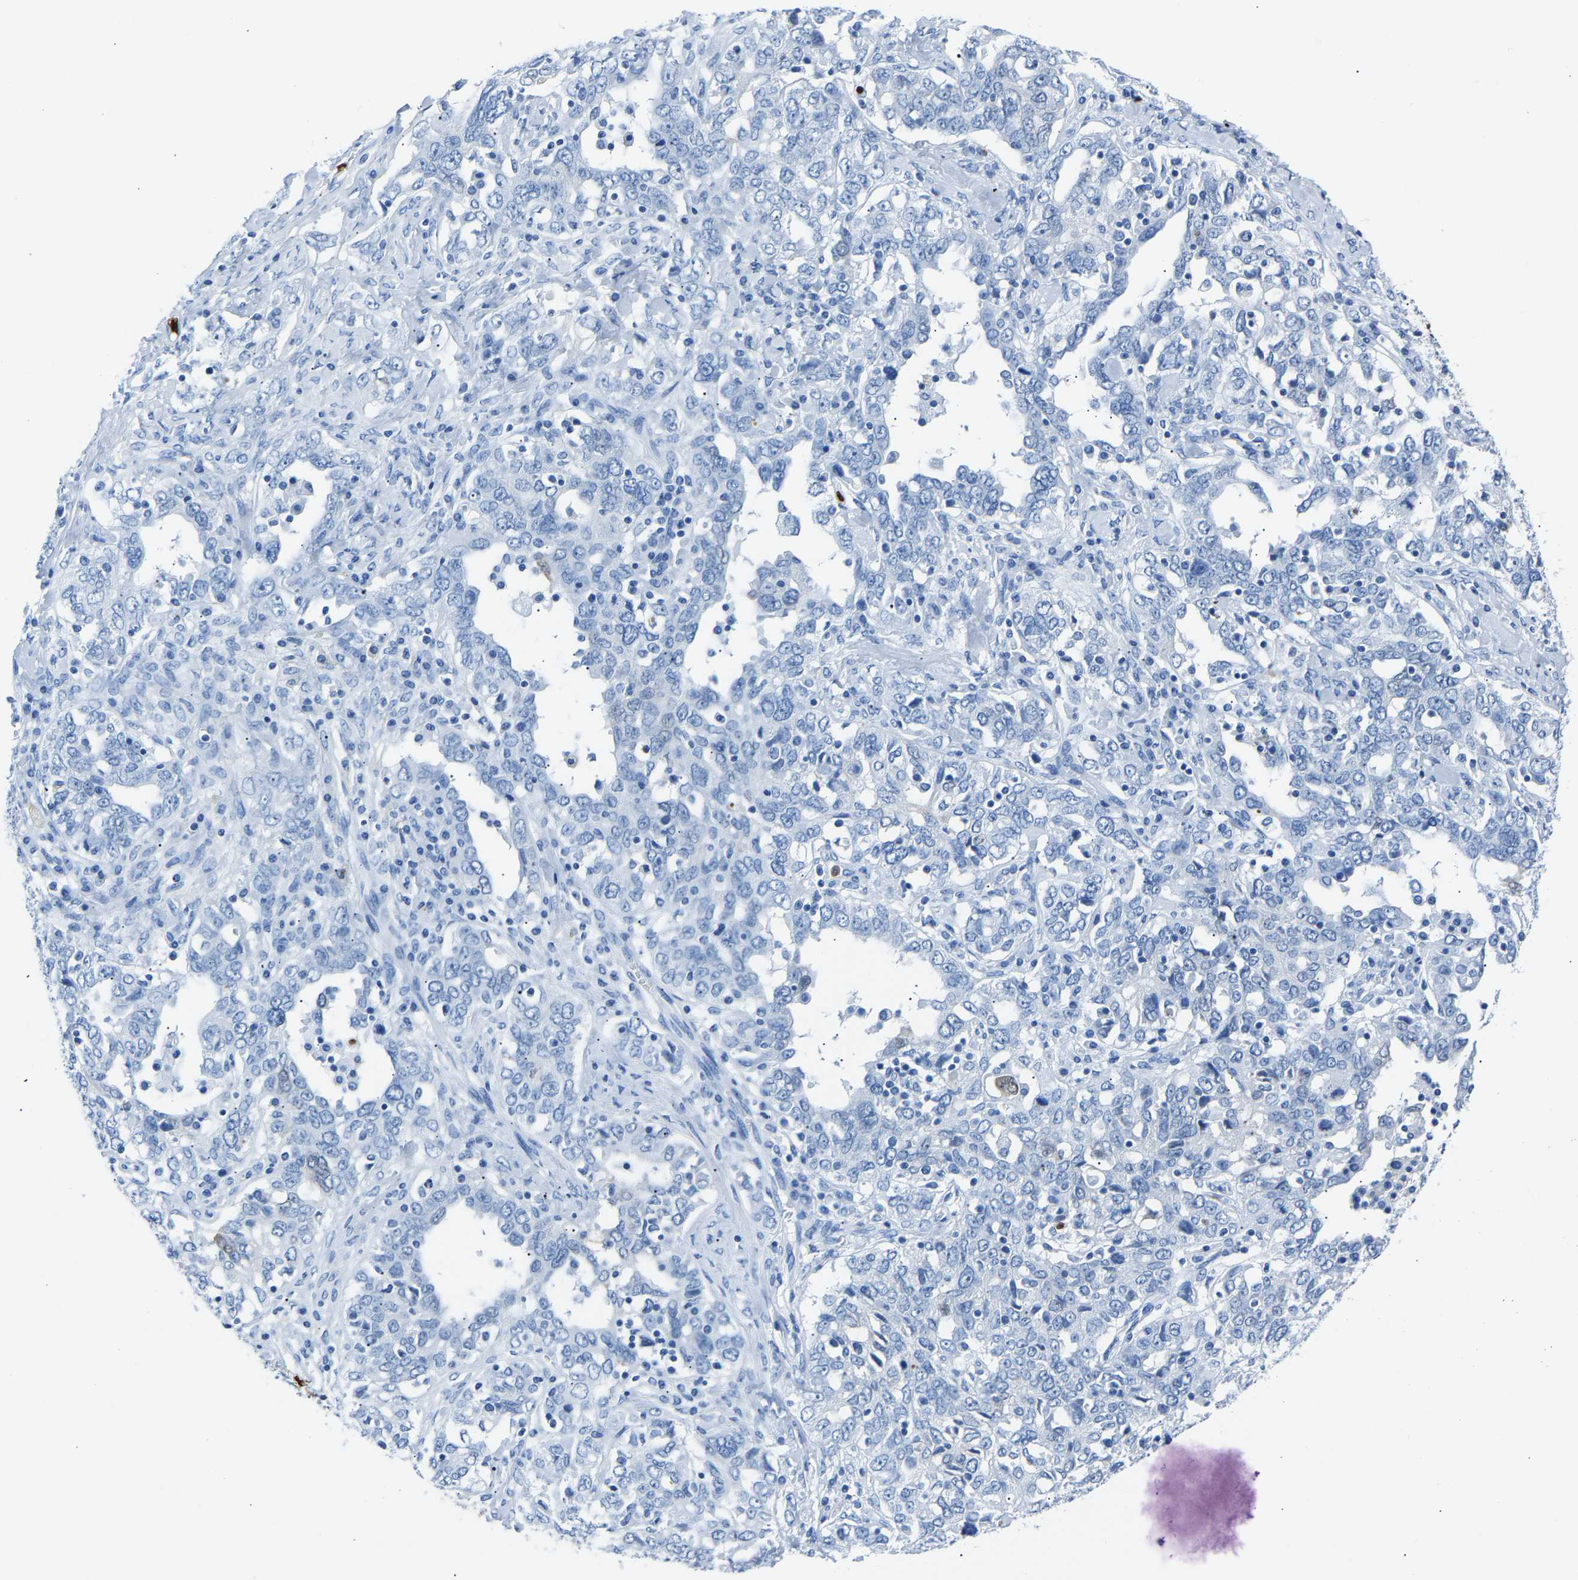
{"staining": {"intensity": "negative", "quantity": "none", "location": "none"}, "tissue": "ovarian cancer", "cell_type": "Tumor cells", "image_type": "cancer", "snomed": [{"axis": "morphology", "description": "Carcinoma, endometroid"}, {"axis": "topography", "description": "Ovary"}], "caption": "There is no significant positivity in tumor cells of endometroid carcinoma (ovarian).", "gene": "S100P", "patient": {"sex": "female", "age": 62}}